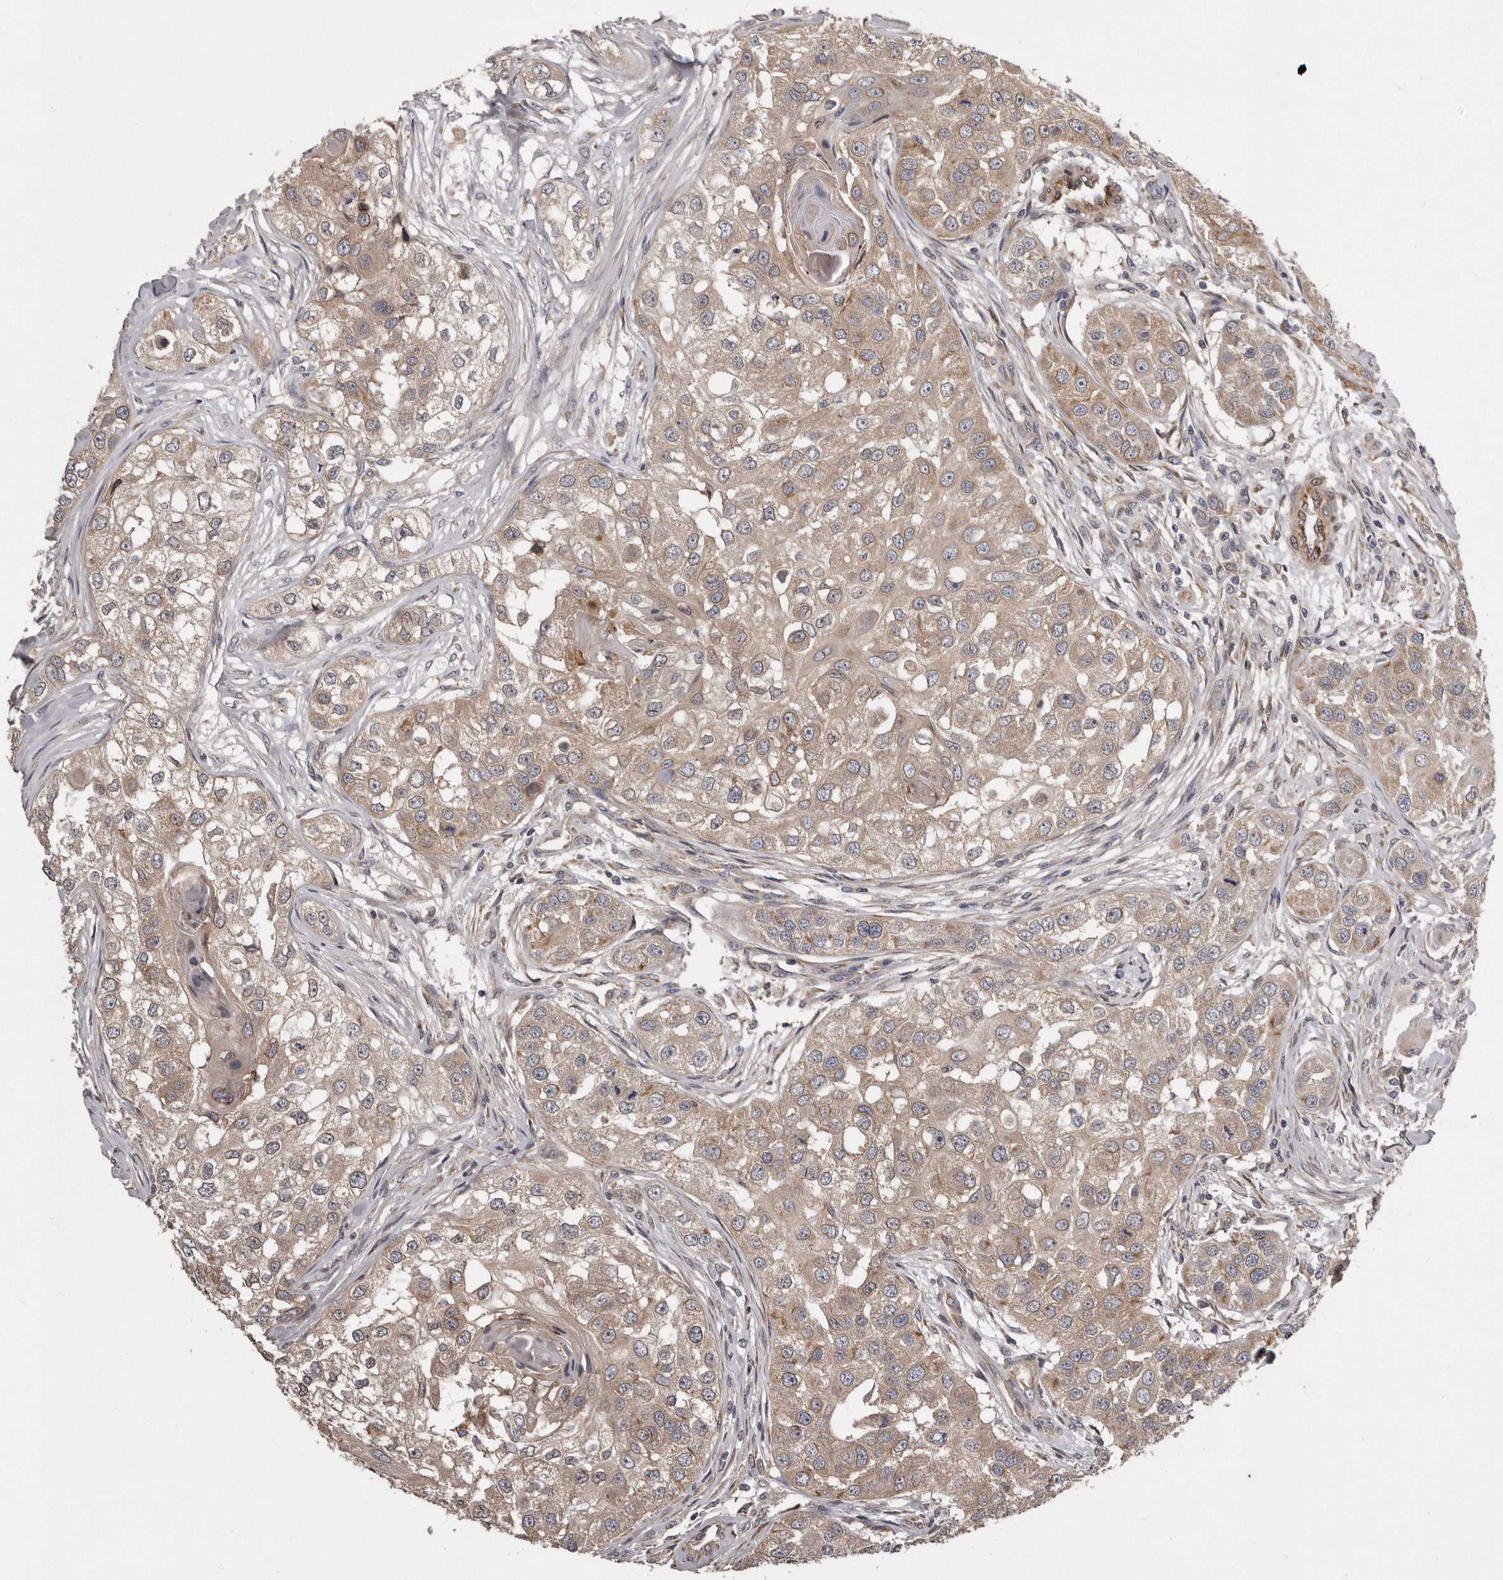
{"staining": {"intensity": "weak", "quantity": ">75%", "location": "cytoplasmic/membranous"}, "tissue": "head and neck cancer", "cell_type": "Tumor cells", "image_type": "cancer", "snomed": [{"axis": "morphology", "description": "Normal tissue, NOS"}, {"axis": "morphology", "description": "Squamous cell carcinoma, NOS"}, {"axis": "topography", "description": "Skeletal muscle"}, {"axis": "topography", "description": "Head-Neck"}], "caption": "The histopathology image exhibits immunohistochemical staining of head and neck cancer. There is weak cytoplasmic/membranous positivity is identified in about >75% of tumor cells.", "gene": "ARMCX1", "patient": {"sex": "male", "age": 51}}